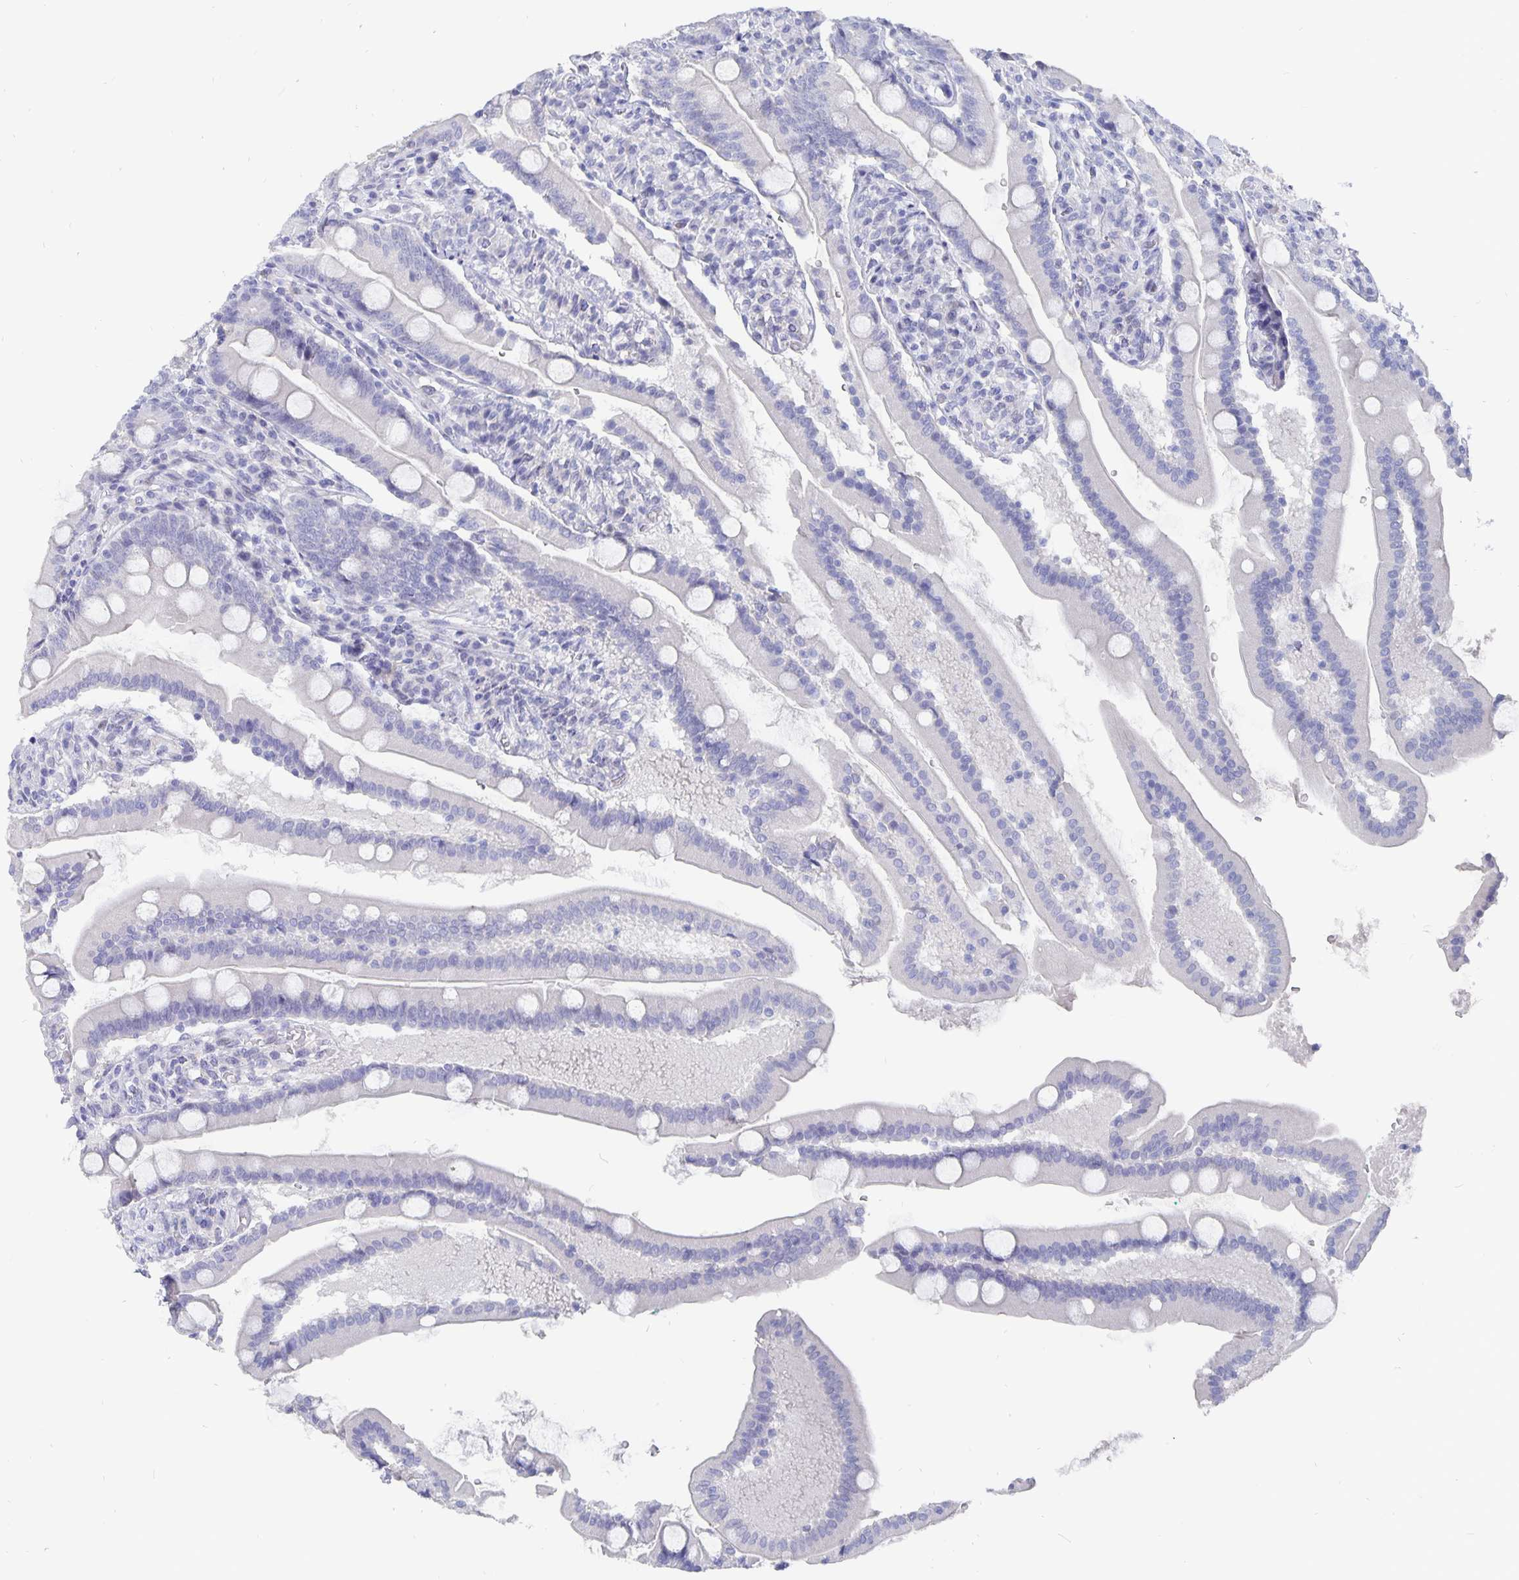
{"staining": {"intensity": "negative", "quantity": "none", "location": "none"}, "tissue": "duodenum", "cell_type": "Glandular cells", "image_type": "normal", "snomed": [{"axis": "morphology", "description": "Normal tissue, NOS"}, {"axis": "topography", "description": "Duodenum"}], "caption": "Immunohistochemistry (IHC) of unremarkable duodenum displays no expression in glandular cells. The staining is performed using DAB (3,3'-diaminobenzidine) brown chromogen with nuclei counter-stained in using hematoxylin.", "gene": "SMOC1", "patient": {"sex": "female", "age": 67}}